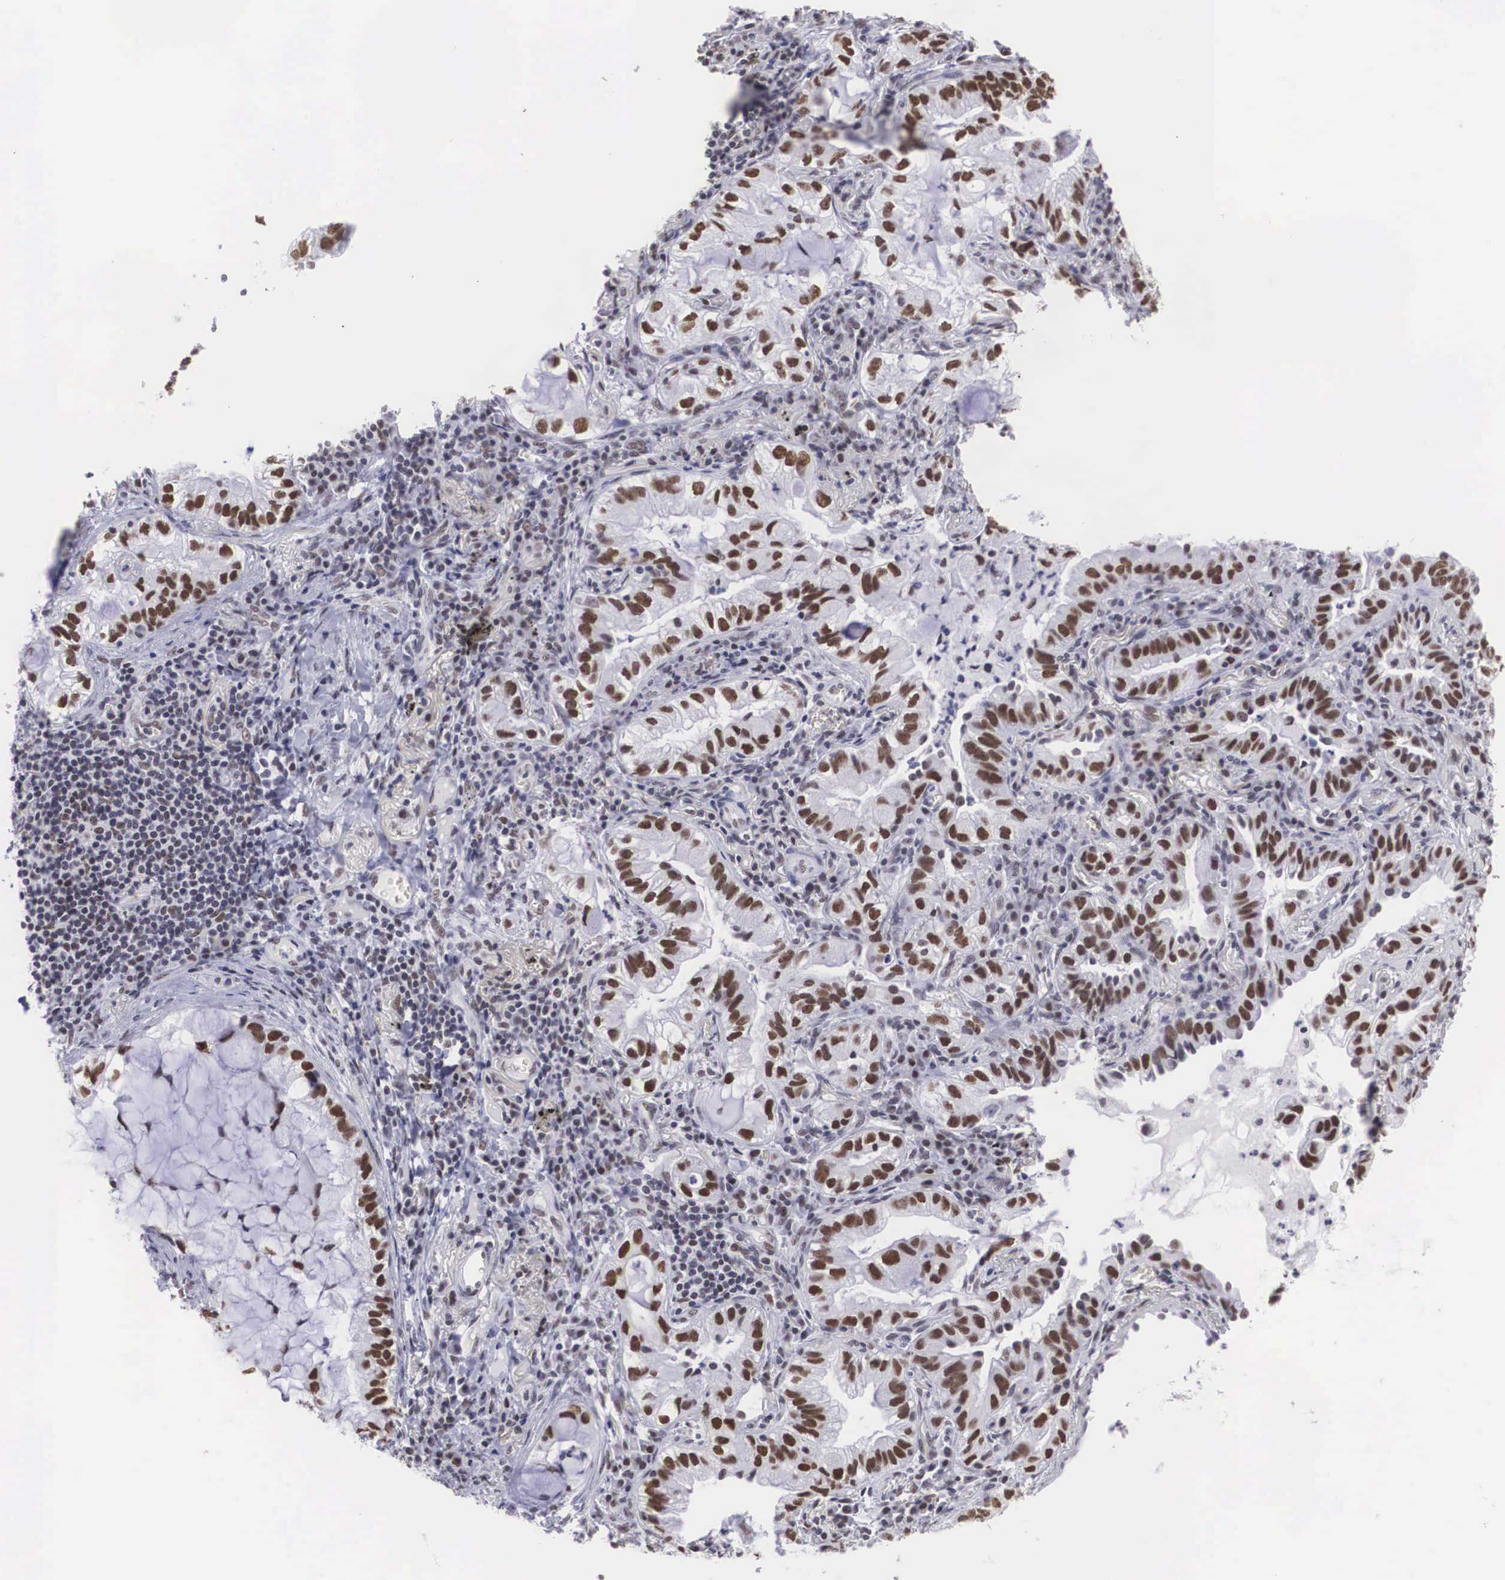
{"staining": {"intensity": "moderate", "quantity": ">75%", "location": "nuclear"}, "tissue": "lung cancer", "cell_type": "Tumor cells", "image_type": "cancer", "snomed": [{"axis": "morphology", "description": "Adenocarcinoma, NOS"}, {"axis": "topography", "description": "Lung"}], "caption": "Lung cancer (adenocarcinoma) stained with a brown dye exhibits moderate nuclear positive positivity in about >75% of tumor cells.", "gene": "CSTF2", "patient": {"sex": "female", "age": 50}}